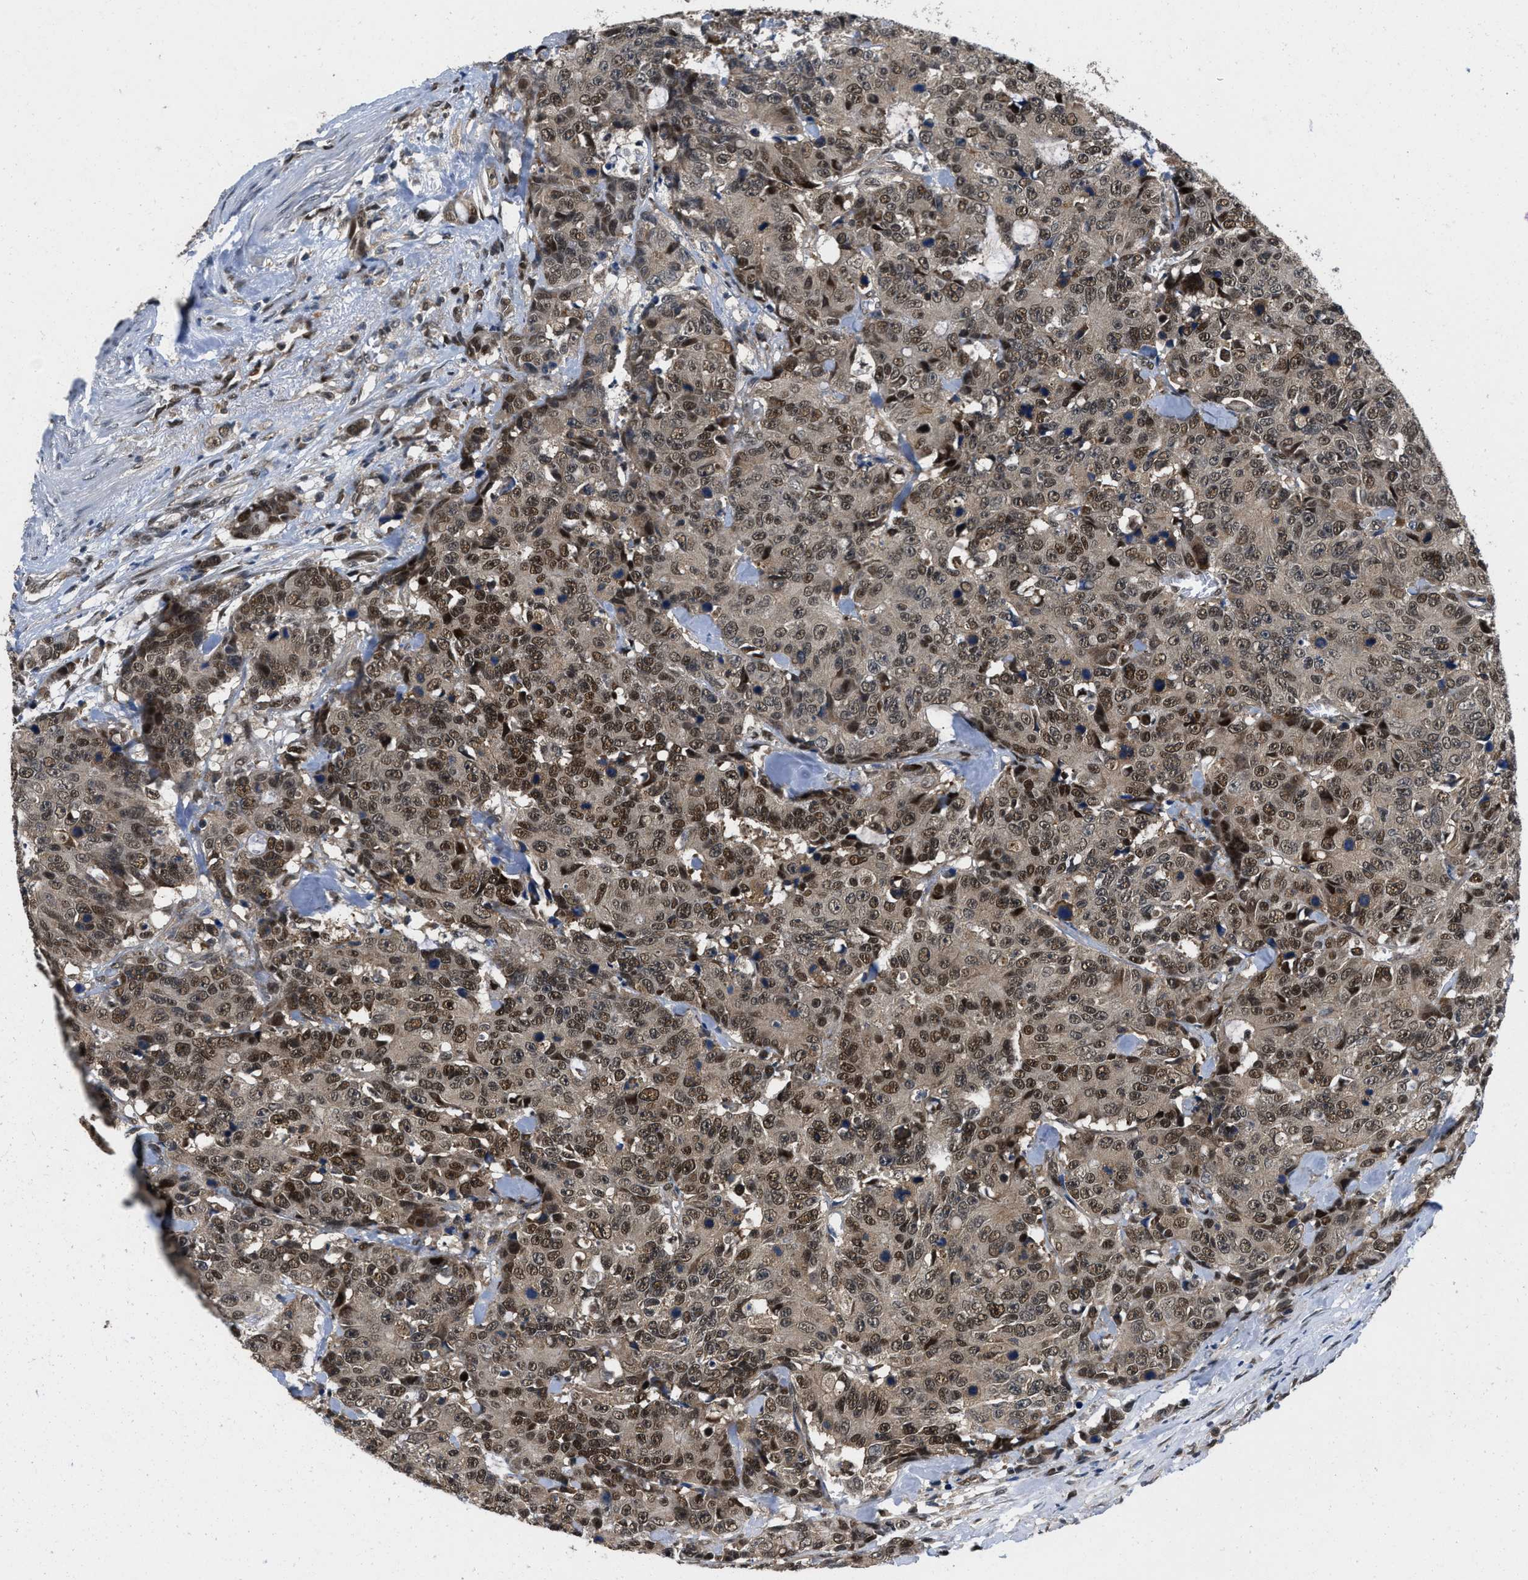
{"staining": {"intensity": "moderate", "quantity": ">75%", "location": "cytoplasmic/membranous,nuclear"}, "tissue": "colorectal cancer", "cell_type": "Tumor cells", "image_type": "cancer", "snomed": [{"axis": "morphology", "description": "Adenocarcinoma, NOS"}, {"axis": "topography", "description": "Colon"}], "caption": "IHC image of adenocarcinoma (colorectal) stained for a protein (brown), which exhibits medium levels of moderate cytoplasmic/membranous and nuclear expression in about >75% of tumor cells.", "gene": "ATF7IP", "patient": {"sex": "female", "age": 86}}